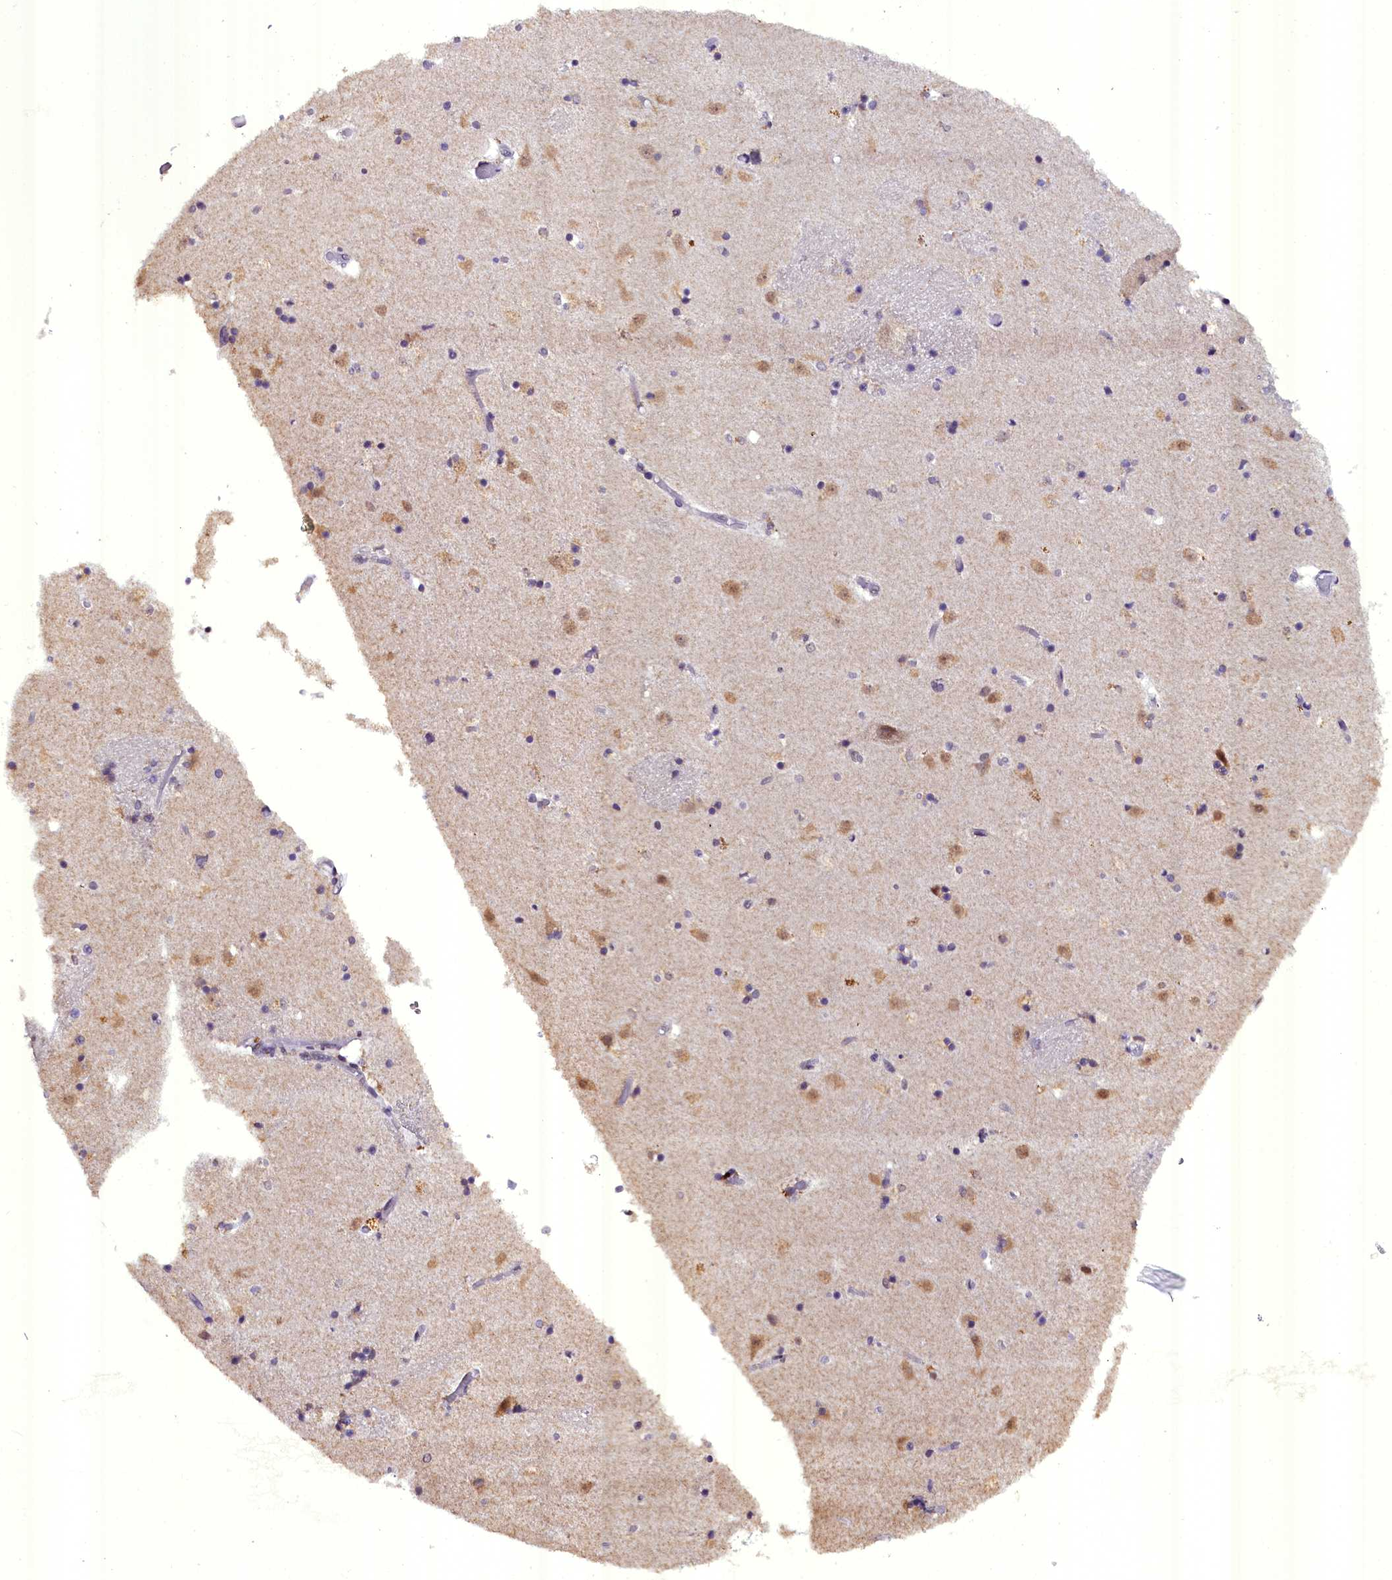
{"staining": {"intensity": "negative", "quantity": "none", "location": "none"}, "tissue": "caudate", "cell_type": "Glial cells", "image_type": "normal", "snomed": [{"axis": "morphology", "description": "Normal tissue, NOS"}, {"axis": "topography", "description": "Lateral ventricle wall"}], "caption": "IHC of benign human caudate reveals no staining in glial cells.", "gene": "NCBP1", "patient": {"sex": "female", "age": 52}}